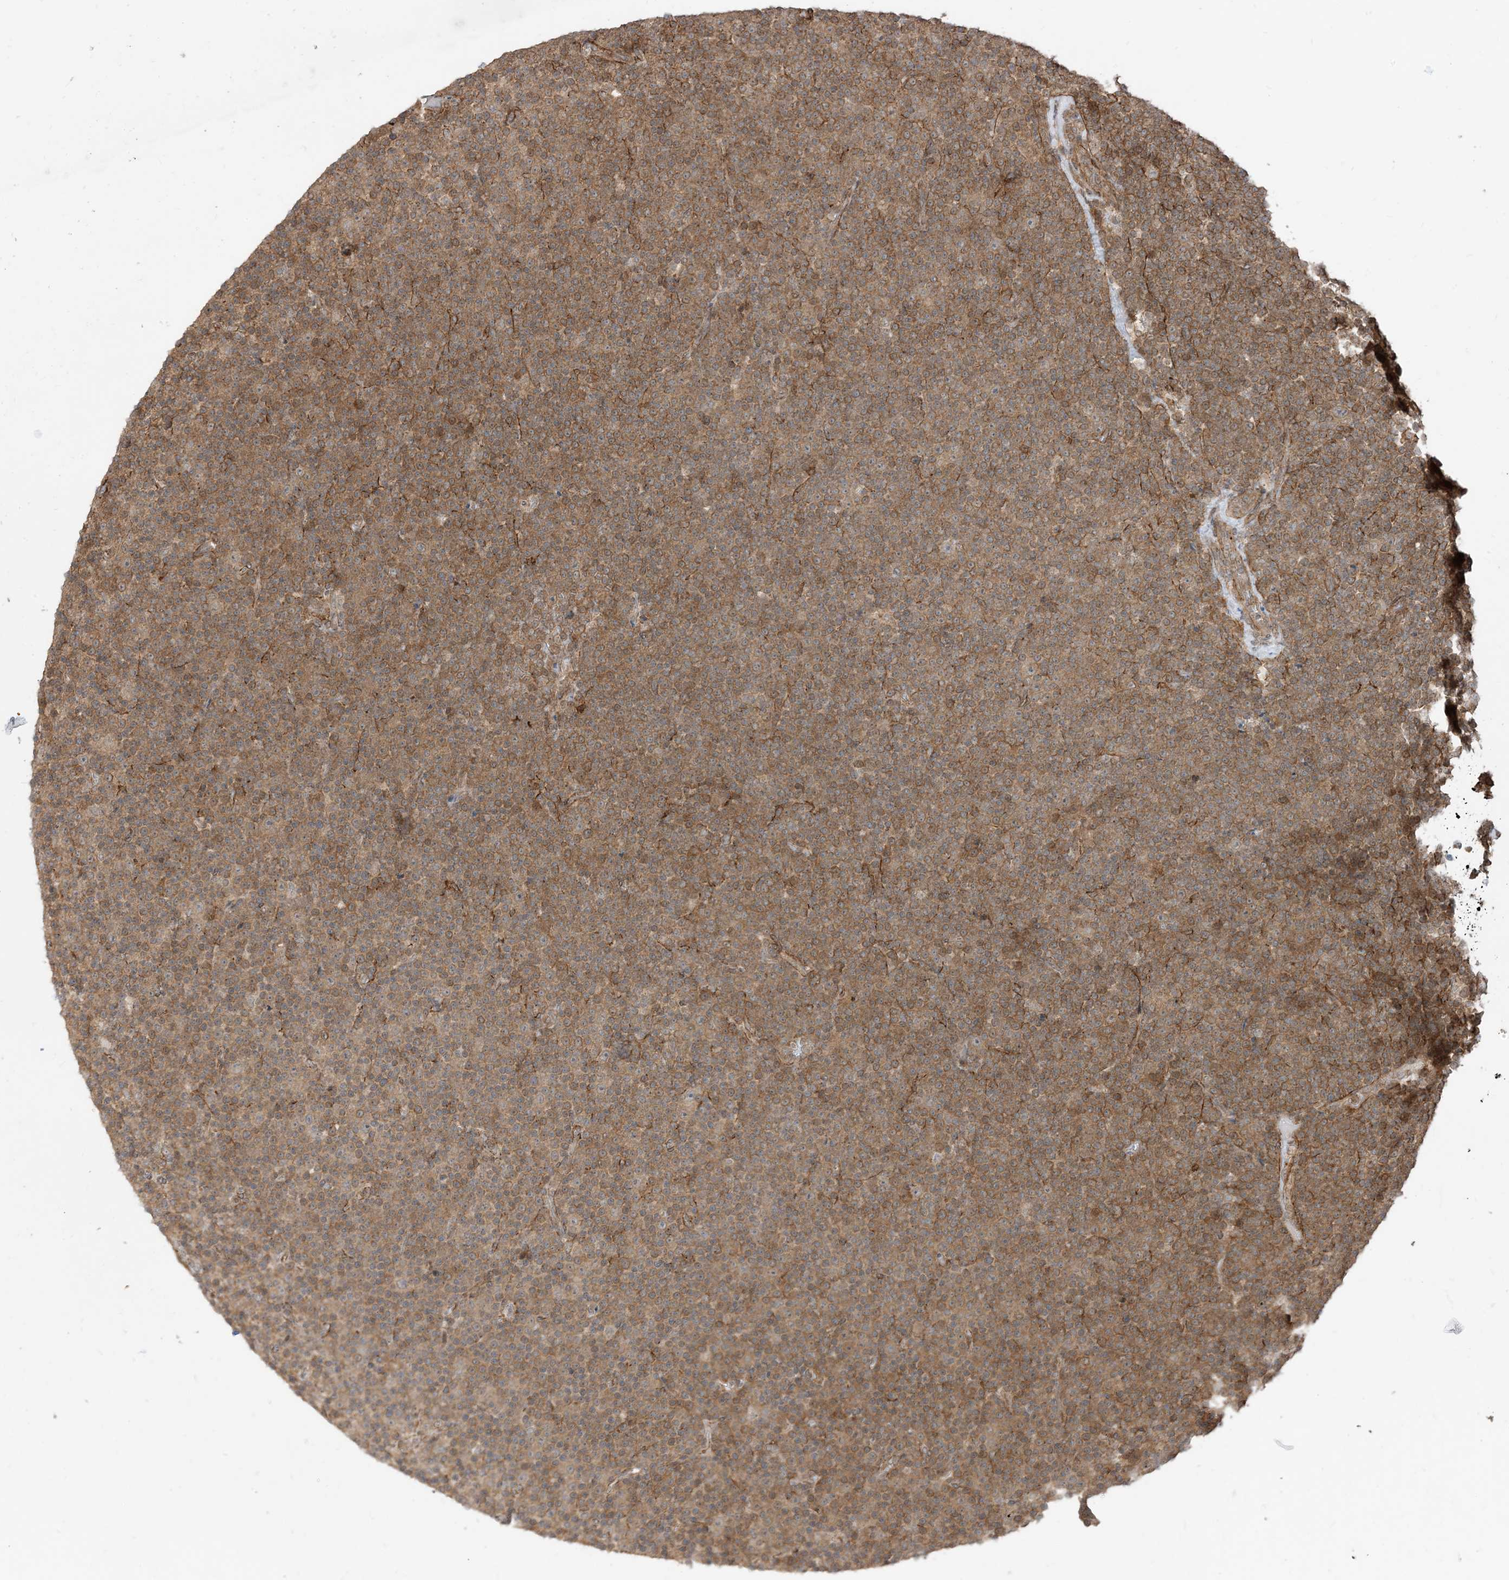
{"staining": {"intensity": "moderate", "quantity": ">75%", "location": "cytoplasmic/membranous"}, "tissue": "lymphoma", "cell_type": "Tumor cells", "image_type": "cancer", "snomed": [{"axis": "morphology", "description": "Malignant lymphoma, non-Hodgkin's type, Low grade"}, {"axis": "topography", "description": "Lymph node"}], "caption": "Moderate cytoplasmic/membranous protein expression is appreciated in about >75% of tumor cells in lymphoma.", "gene": "TBCC", "patient": {"sex": "female", "age": 67}}